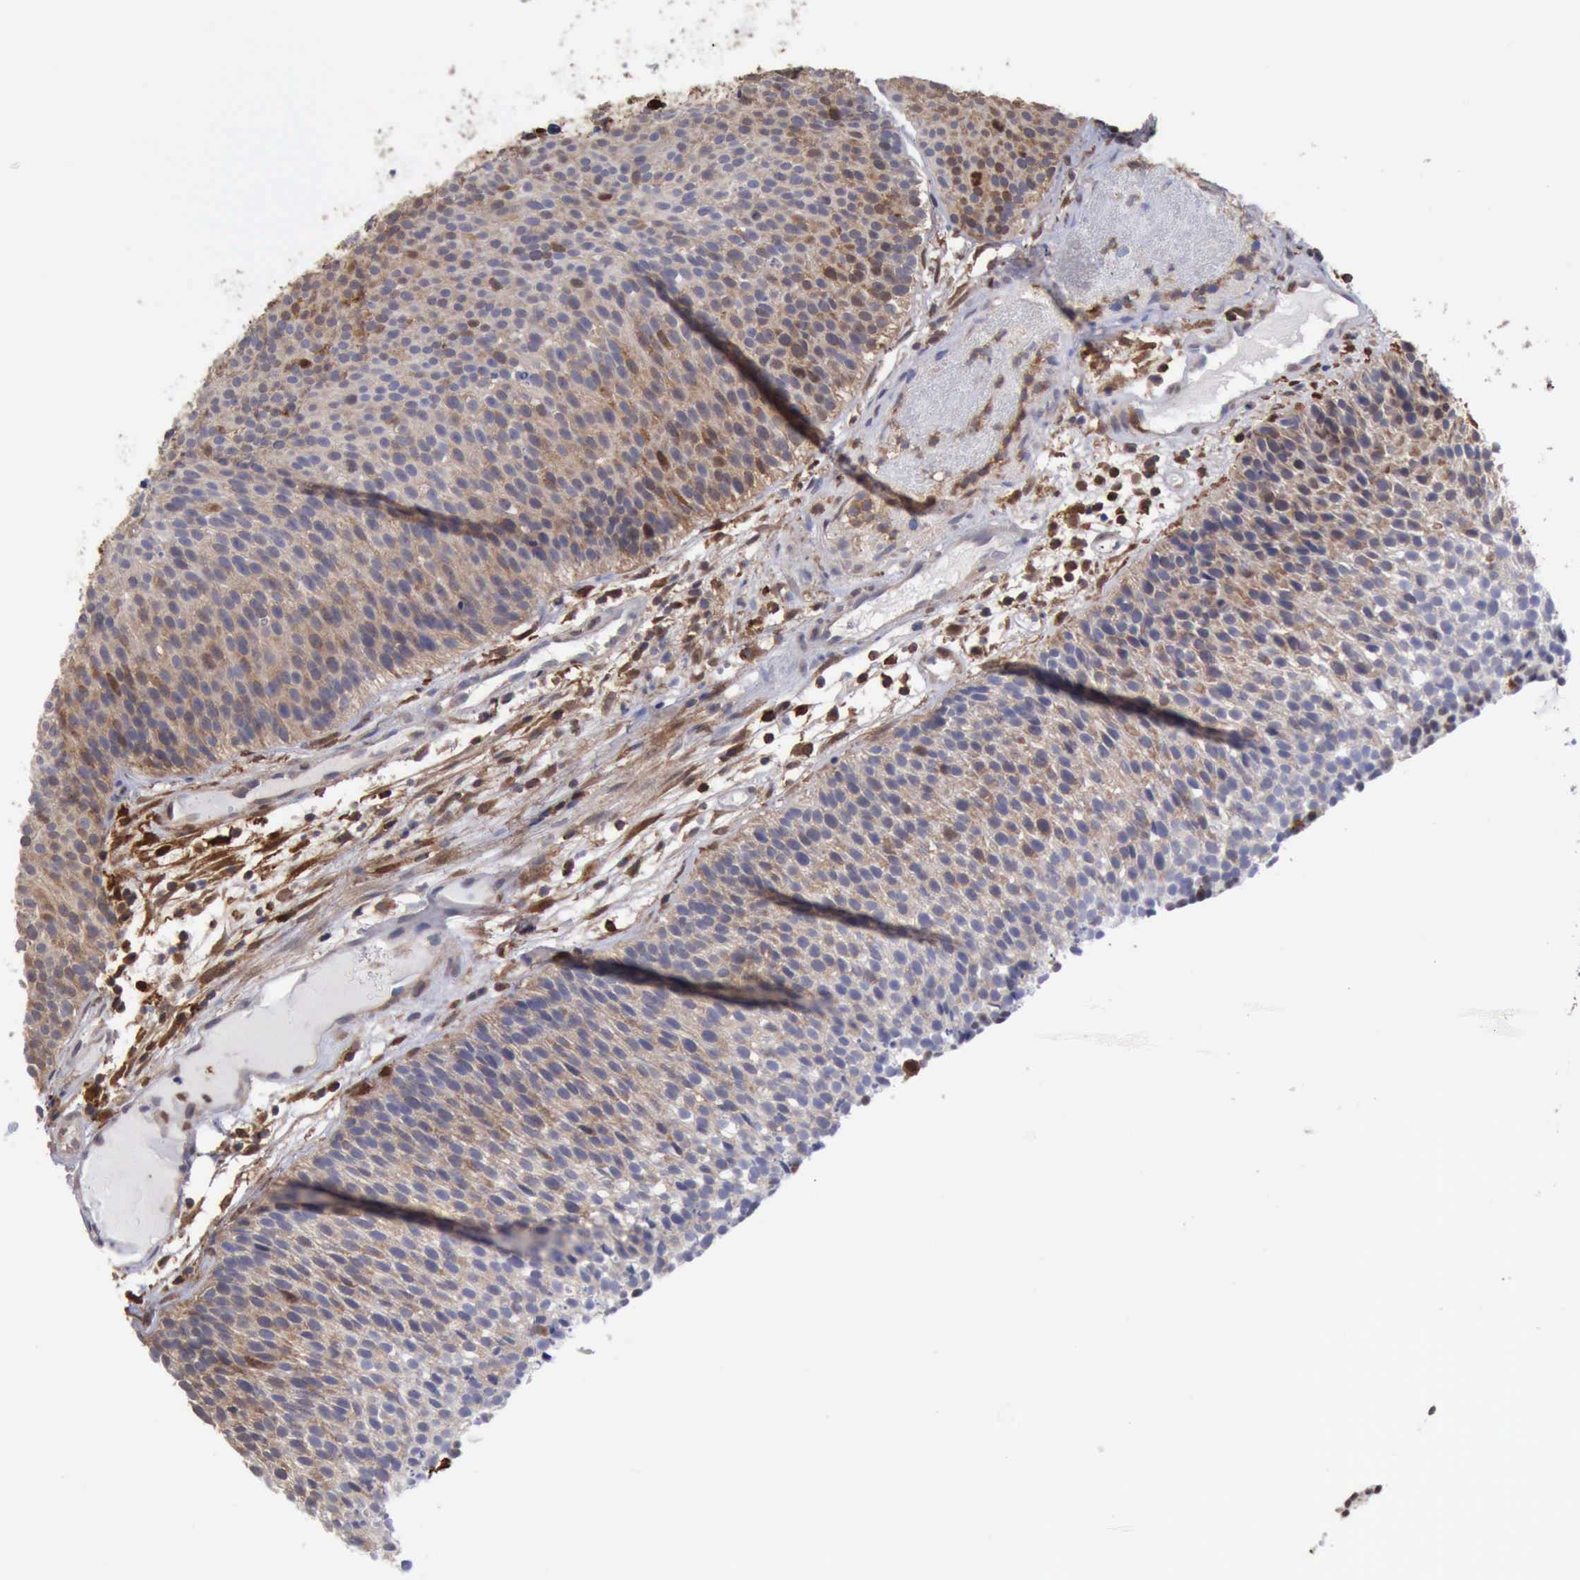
{"staining": {"intensity": "weak", "quantity": ">75%", "location": "cytoplasmic/membranous"}, "tissue": "urothelial cancer", "cell_type": "Tumor cells", "image_type": "cancer", "snomed": [{"axis": "morphology", "description": "Urothelial carcinoma, Low grade"}, {"axis": "topography", "description": "Urinary bladder"}], "caption": "Immunohistochemical staining of human urothelial cancer displays weak cytoplasmic/membranous protein staining in approximately >75% of tumor cells. The staining is performed using DAB brown chromogen to label protein expression. The nuclei are counter-stained blue using hematoxylin.", "gene": "STAT1", "patient": {"sex": "male", "age": 85}}